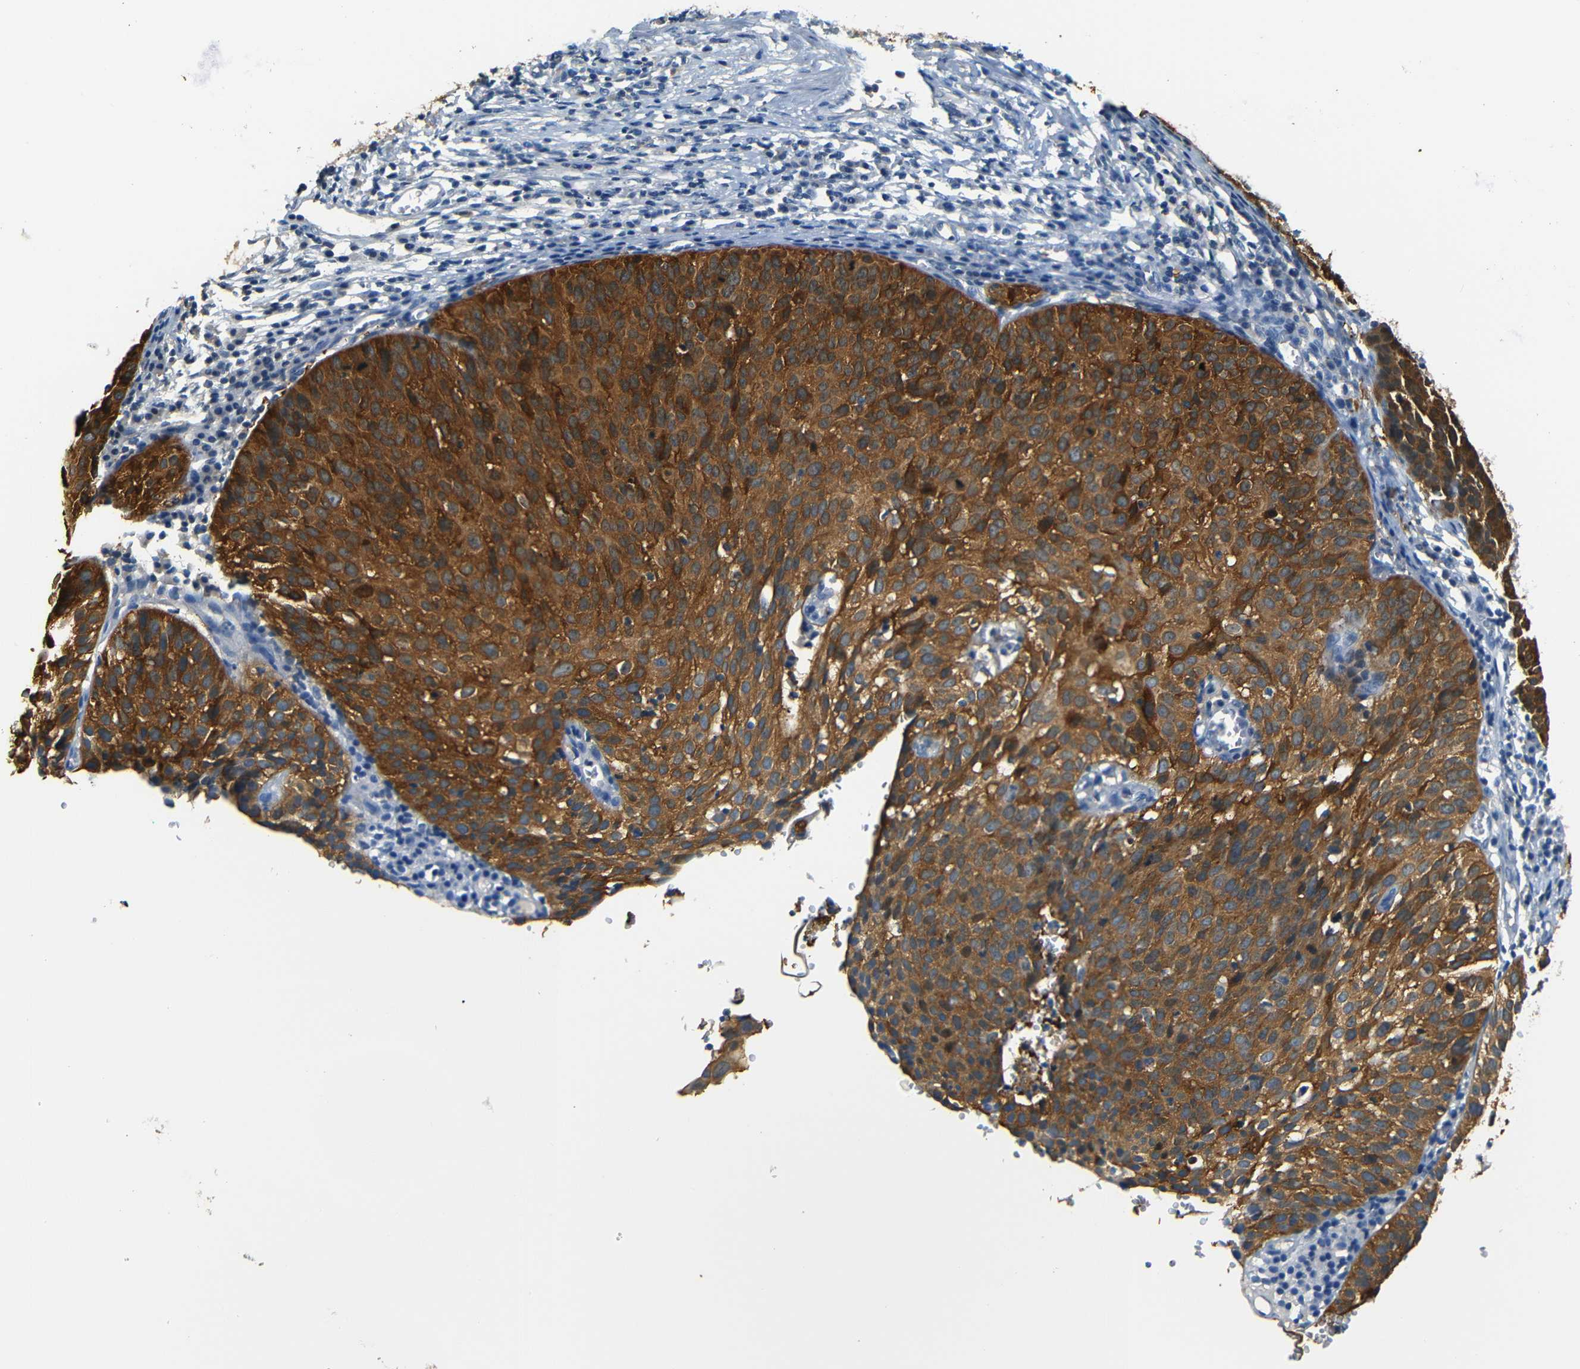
{"staining": {"intensity": "moderate", "quantity": ">75%", "location": "cytoplasmic/membranous"}, "tissue": "cervical cancer", "cell_type": "Tumor cells", "image_type": "cancer", "snomed": [{"axis": "morphology", "description": "Squamous cell carcinoma, NOS"}, {"axis": "topography", "description": "Cervix"}], "caption": "Protein expression analysis of cervical cancer (squamous cell carcinoma) demonstrates moderate cytoplasmic/membranous positivity in about >75% of tumor cells.", "gene": "SFN", "patient": {"sex": "female", "age": 38}}